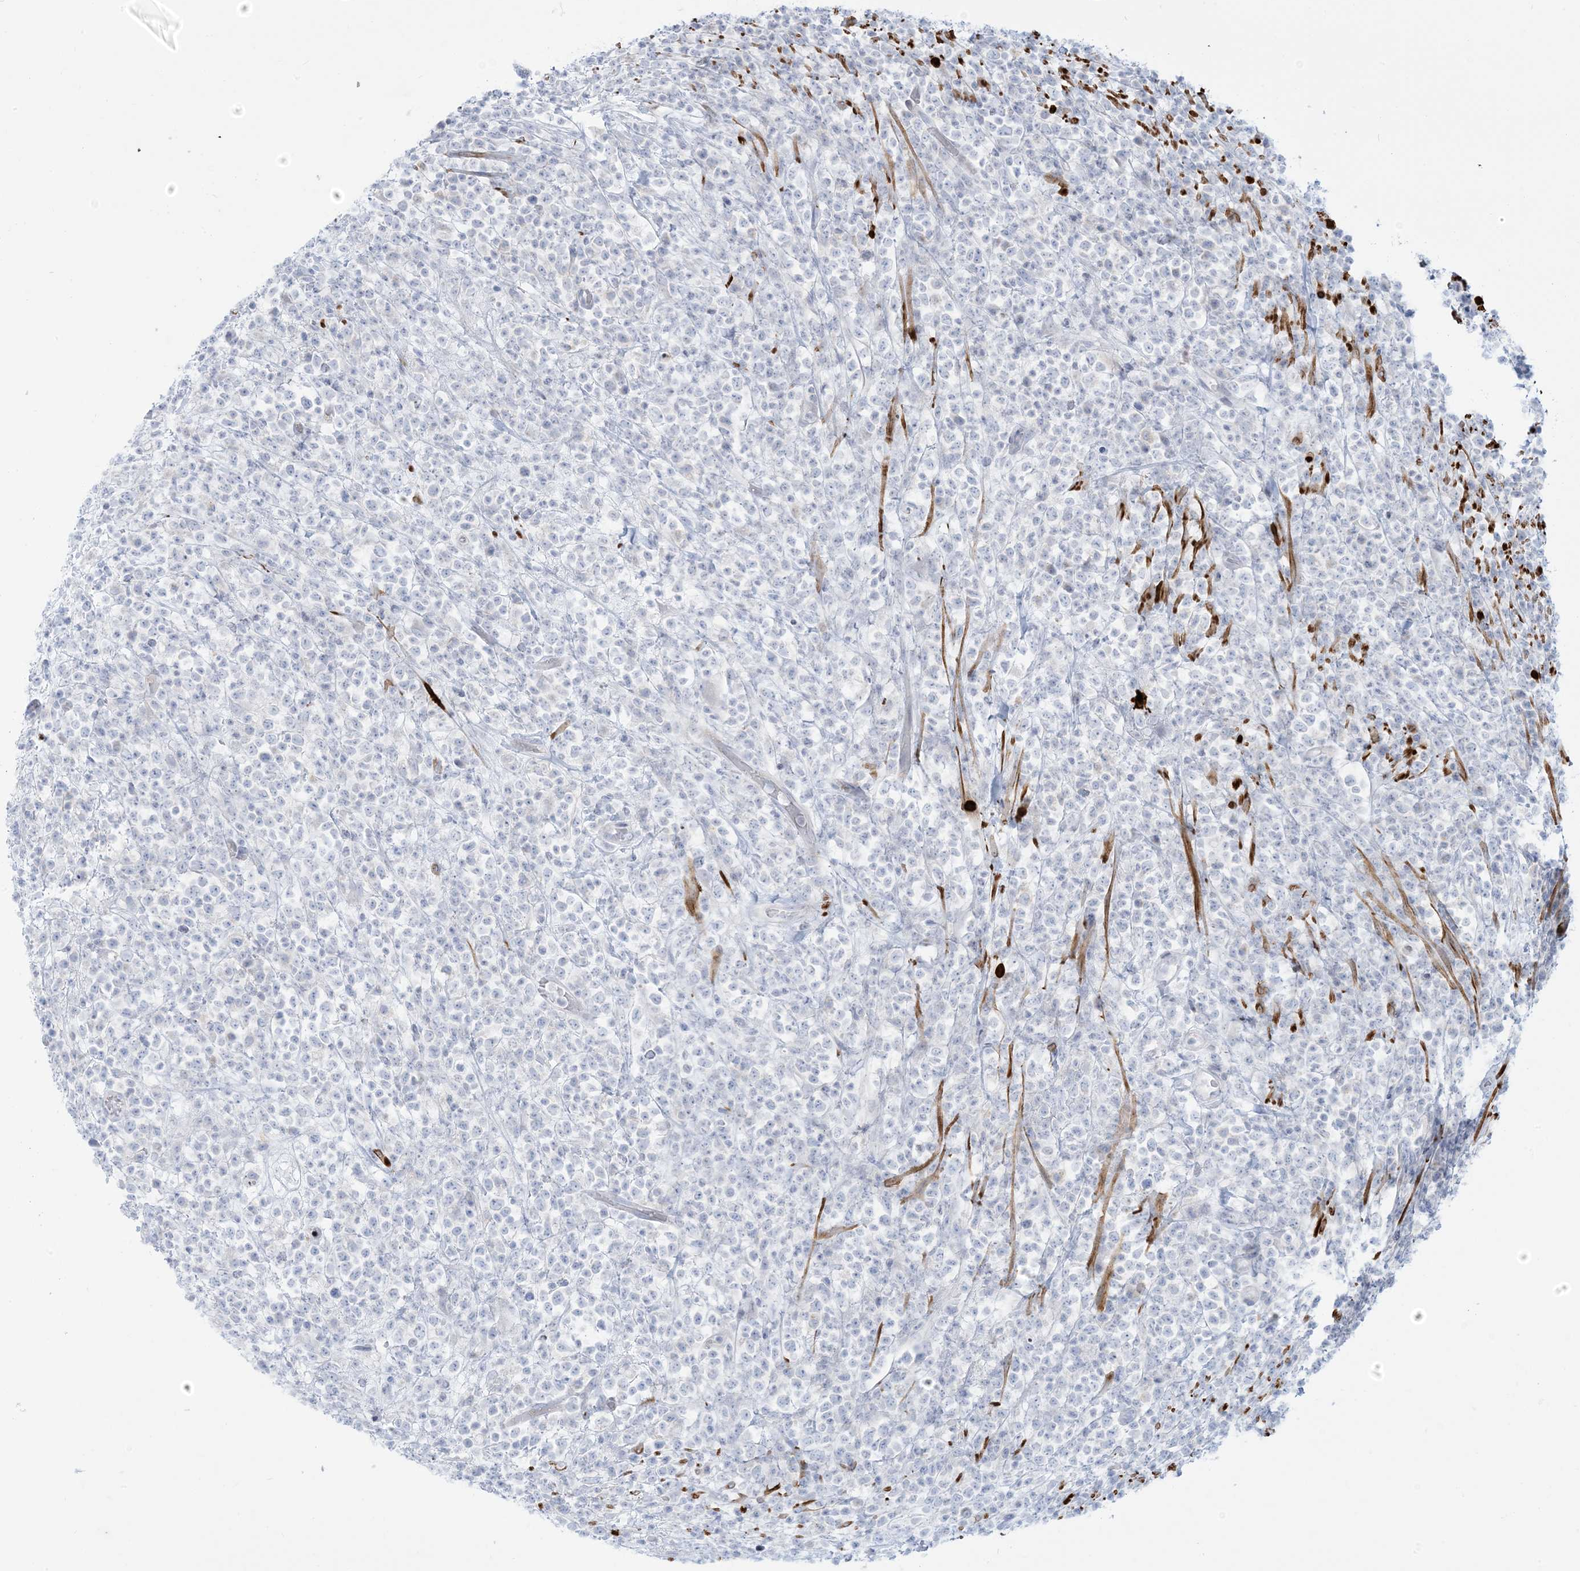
{"staining": {"intensity": "negative", "quantity": "none", "location": "none"}, "tissue": "lymphoma", "cell_type": "Tumor cells", "image_type": "cancer", "snomed": [{"axis": "morphology", "description": "Malignant lymphoma, non-Hodgkin's type, High grade"}, {"axis": "topography", "description": "Colon"}], "caption": "High-grade malignant lymphoma, non-Hodgkin's type stained for a protein using IHC exhibits no expression tumor cells.", "gene": "AFTPH", "patient": {"sex": "female", "age": 53}}